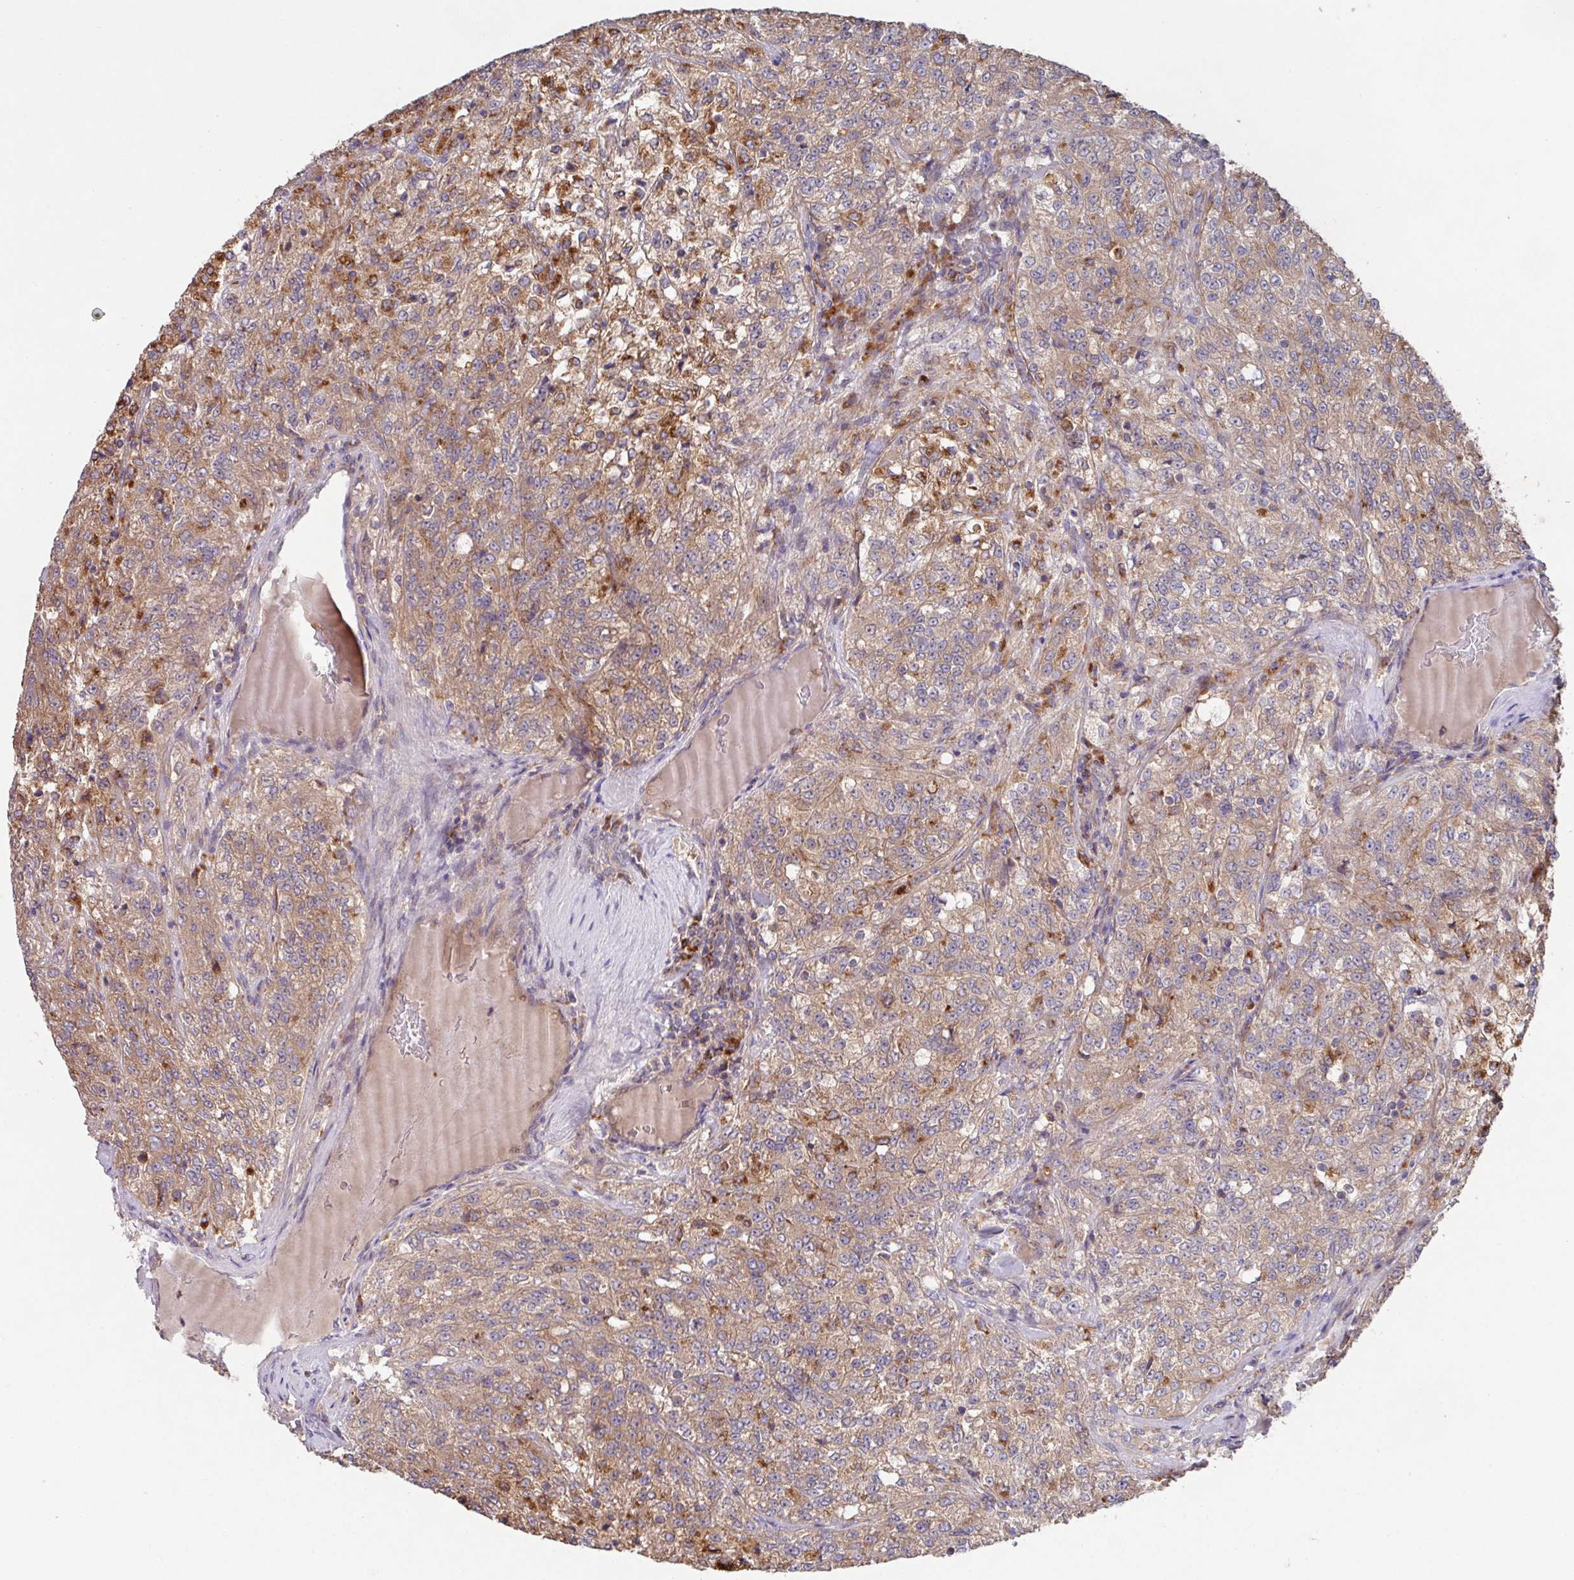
{"staining": {"intensity": "moderate", "quantity": "25%-75%", "location": "cytoplasmic/membranous"}, "tissue": "renal cancer", "cell_type": "Tumor cells", "image_type": "cancer", "snomed": [{"axis": "morphology", "description": "Adenocarcinoma, NOS"}, {"axis": "topography", "description": "Kidney"}], "caption": "Immunohistochemical staining of human adenocarcinoma (renal) reveals moderate cytoplasmic/membranous protein expression in about 25%-75% of tumor cells.", "gene": "TRIM14", "patient": {"sex": "female", "age": 63}}